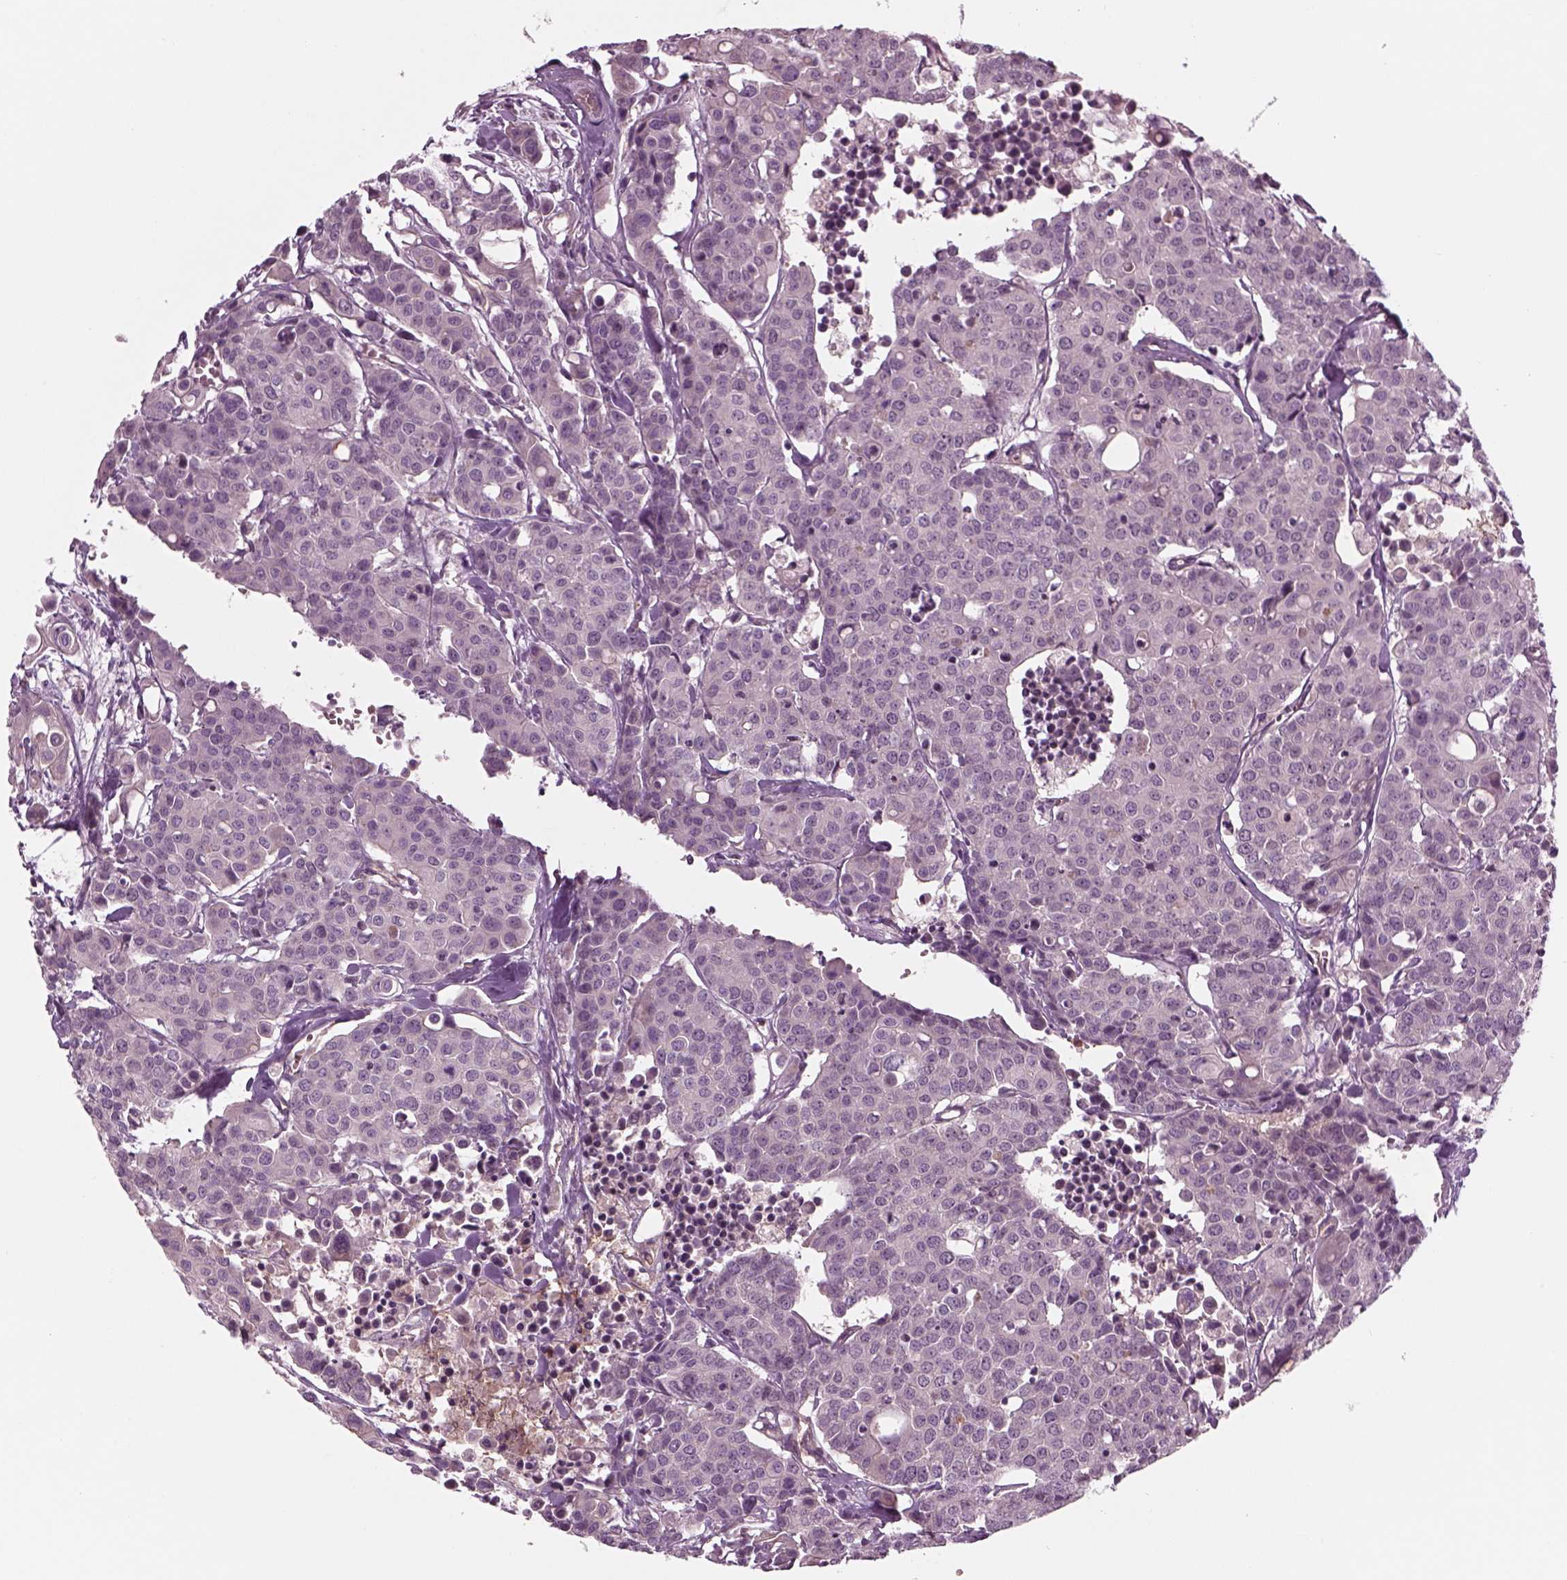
{"staining": {"intensity": "negative", "quantity": "none", "location": "none"}, "tissue": "carcinoid", "cell_type": "Tumor cells", "image_type": "cancer", "snomed": [{"axis": "morphology", "description": "Carcinoid, malignant, NOS"}, {"axis": "topography", "description": "Colon"}], "caption": "DAB immunohistochemical staining of malignant carcinoid shows no significant expression in tumor cells.", "gene": "SLC2A3", "patient": {"sex": "male", "age": 81}}